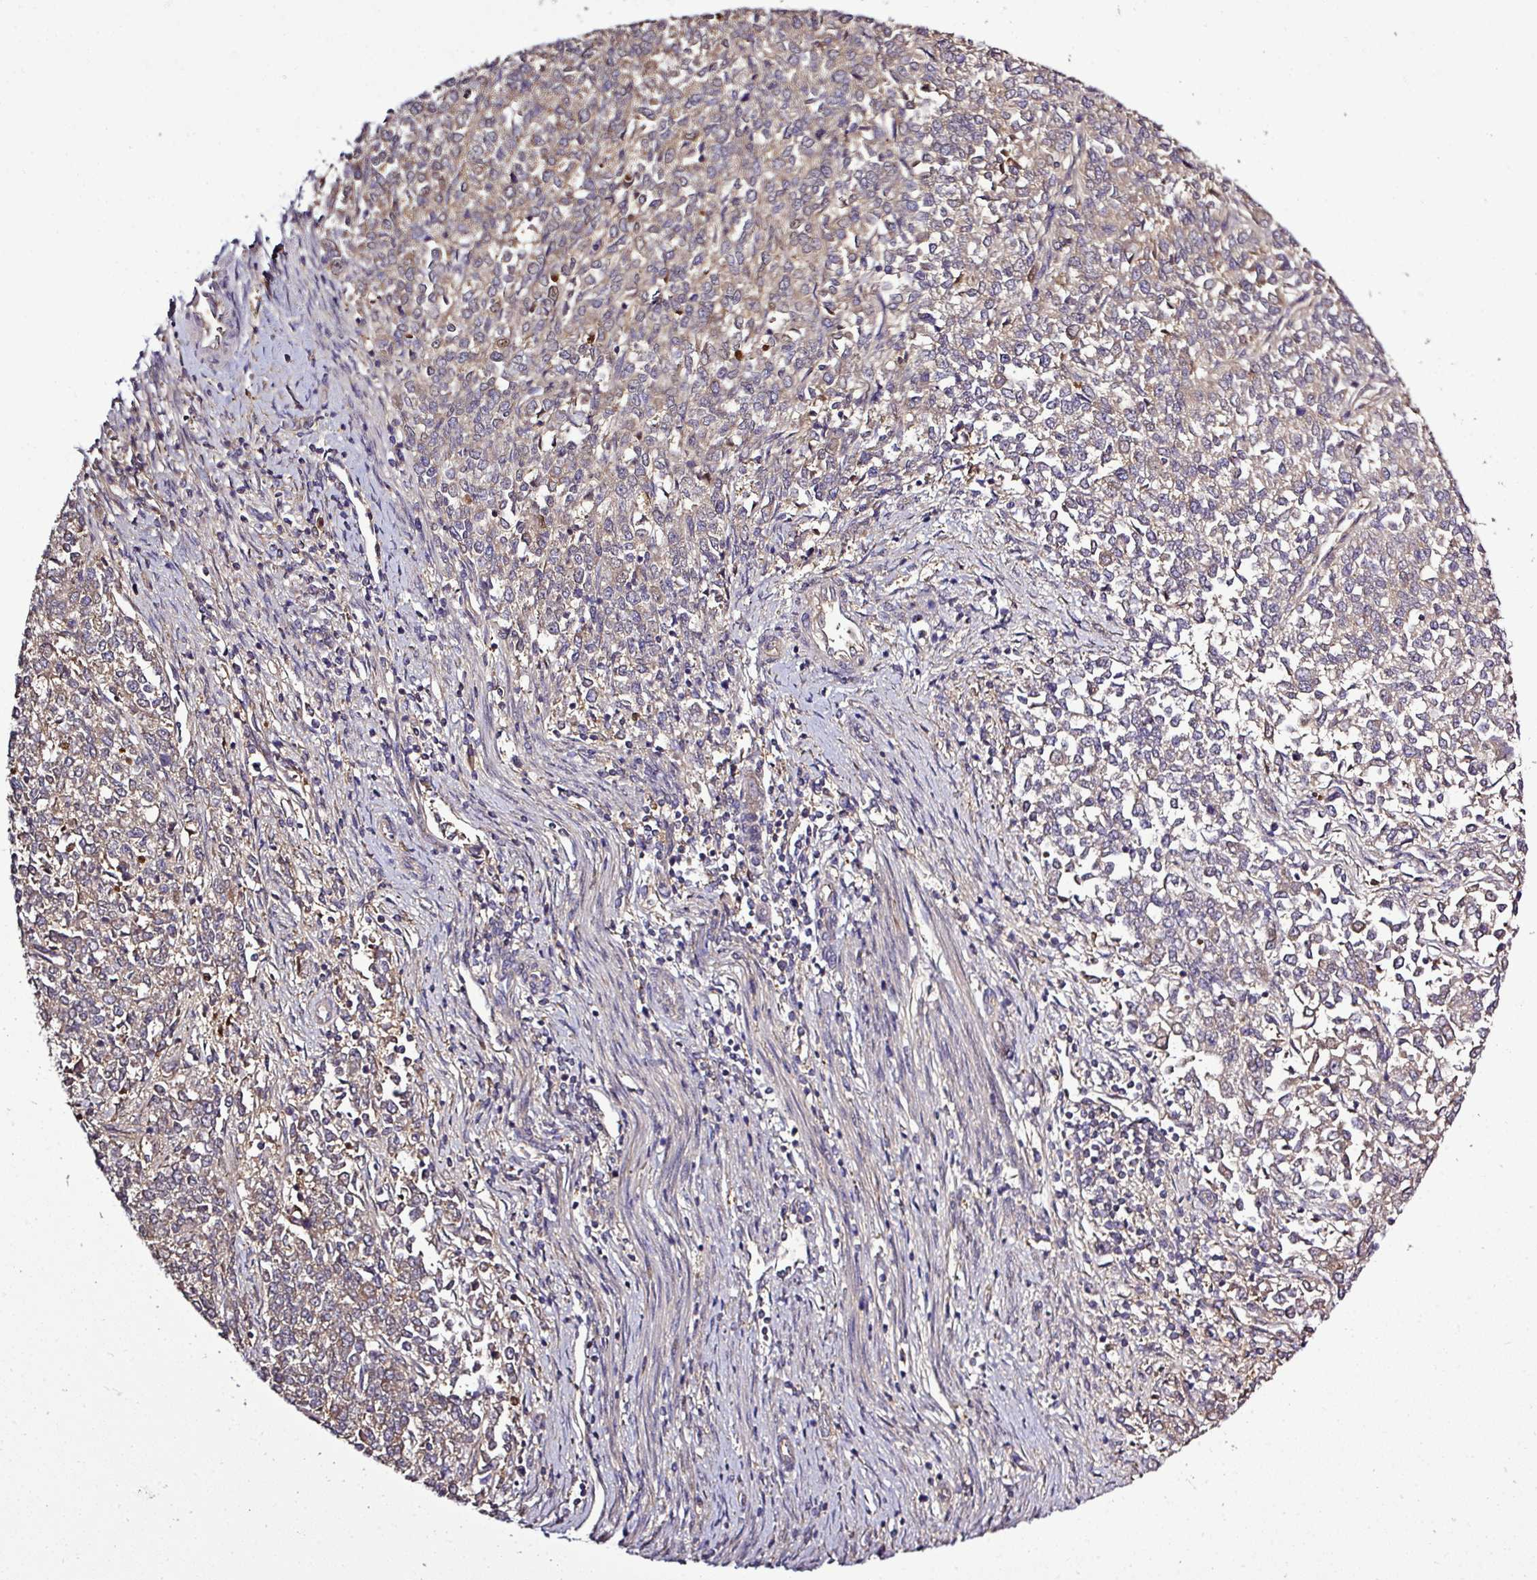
{"staining": {"intensity": "weak", "quantity": "25%-75%", "location": "cytoplasmic/membranous"}, "tissue": "endometrial cancer", "cell_type": "Tumor cells", "image_type": "cancer", "snomed": [{"axis": "morphology", "description": "Adenocarcinoma, NOS"}, {"axis": "topography", "description": "Endometrium"}], "caption": "The histopathology image demonstrates staining of endometrial cancer (adenocarcinoma), revealing weak cytoplasmic/membranous protein positivity (brown color) within tumor cells.", "gene": "TMEM107", "patient": {"sex": "female", "age": 50}}